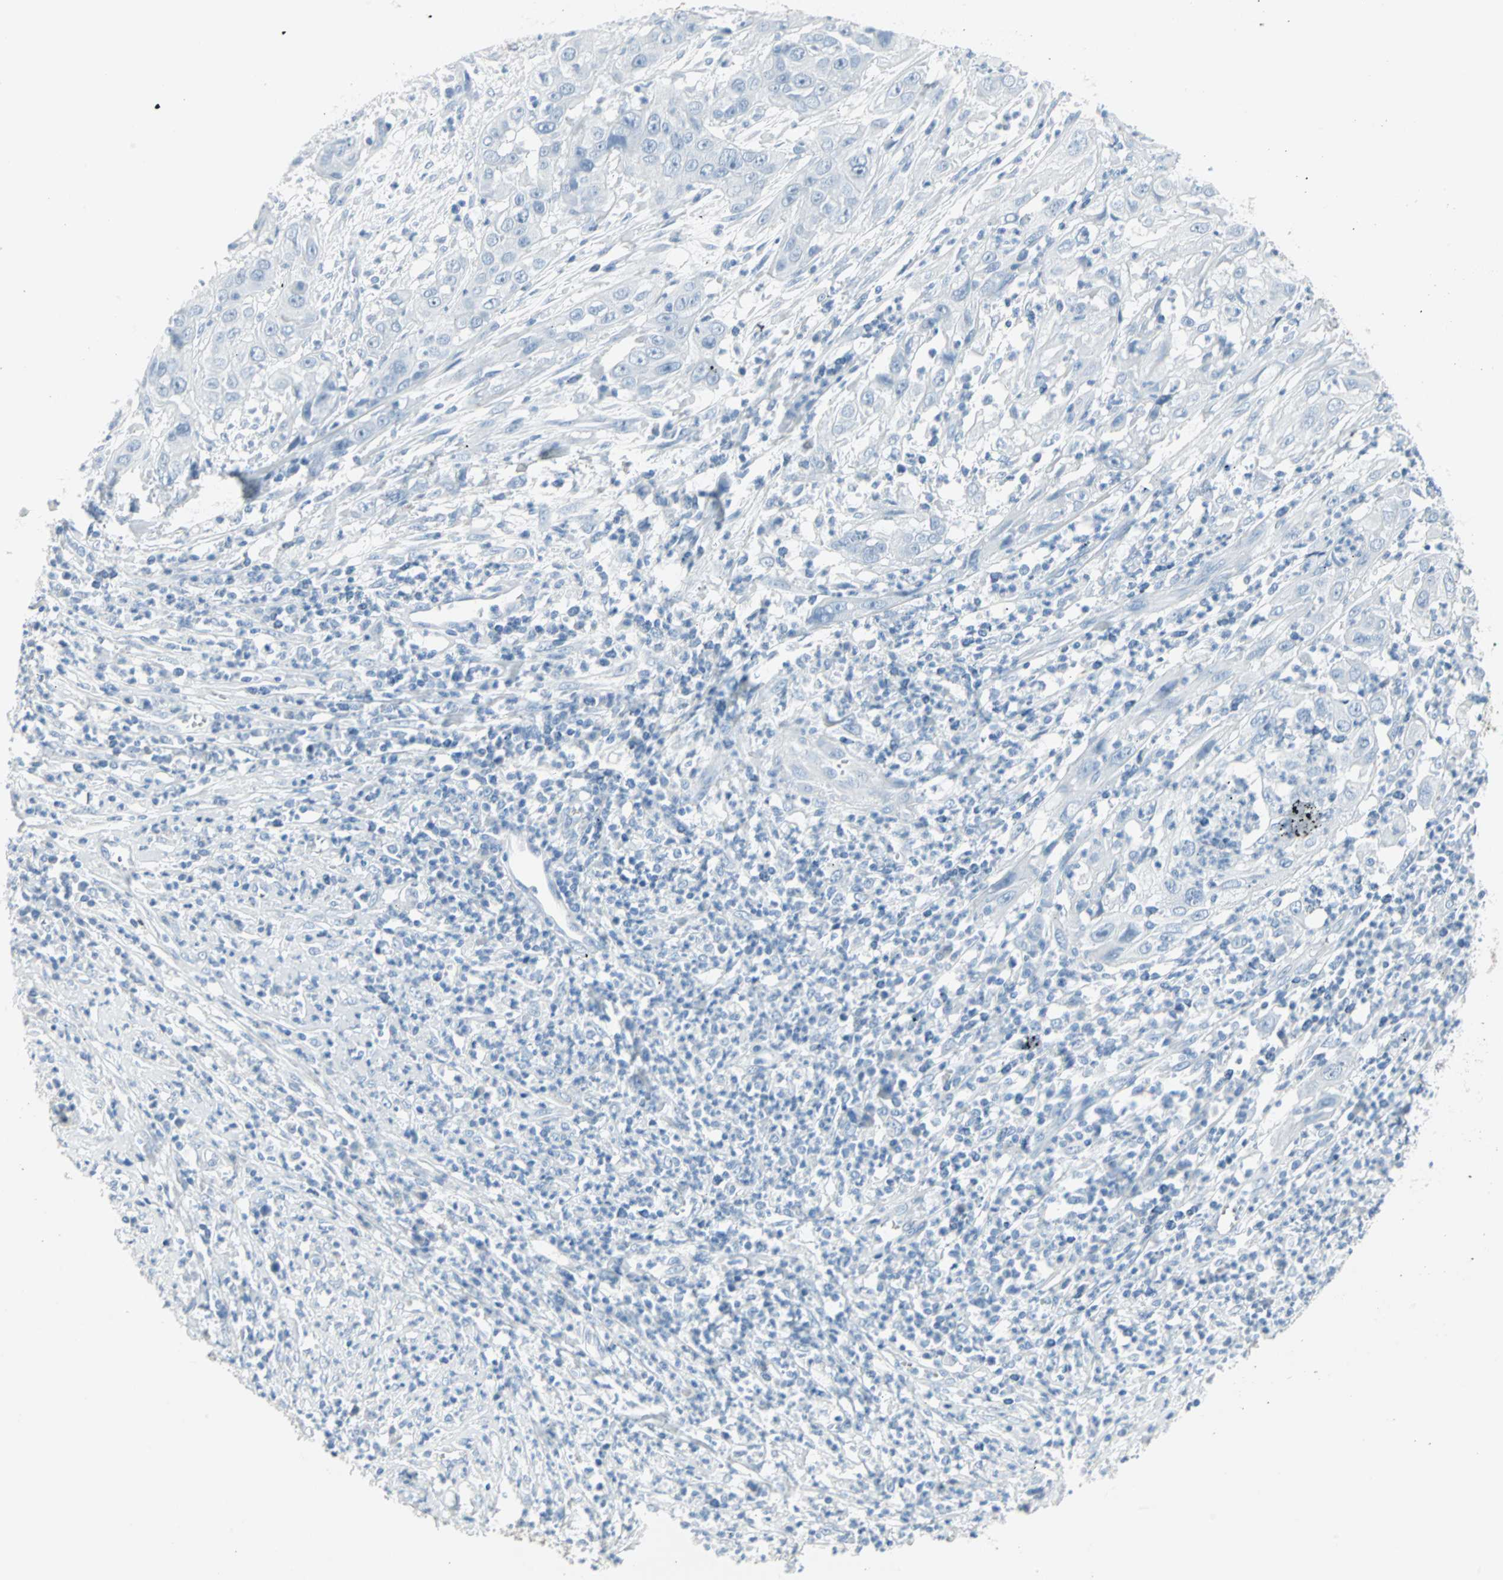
{"staining": {"intensity": "negative", "quantity": "none", "location": "none"}, "tissue": "cervical cancer", "cell_type": "Tumor cells", "image_type": "cancer", "snomed": [{"axis": "morphology", "description": "Squamous cell carcinoma, NOS"}, {"axis": "topography", "description": "Cervix"}], "caption": "A high-resolution photomicrograph shows immunohistochemistry (IHC) staining of cervical cancer (squamous cell carcinoma), which demonstrates no significant expression in tumor cells.", "gene": "STX1A", "patient": {"sex": "female", "age": 32}}